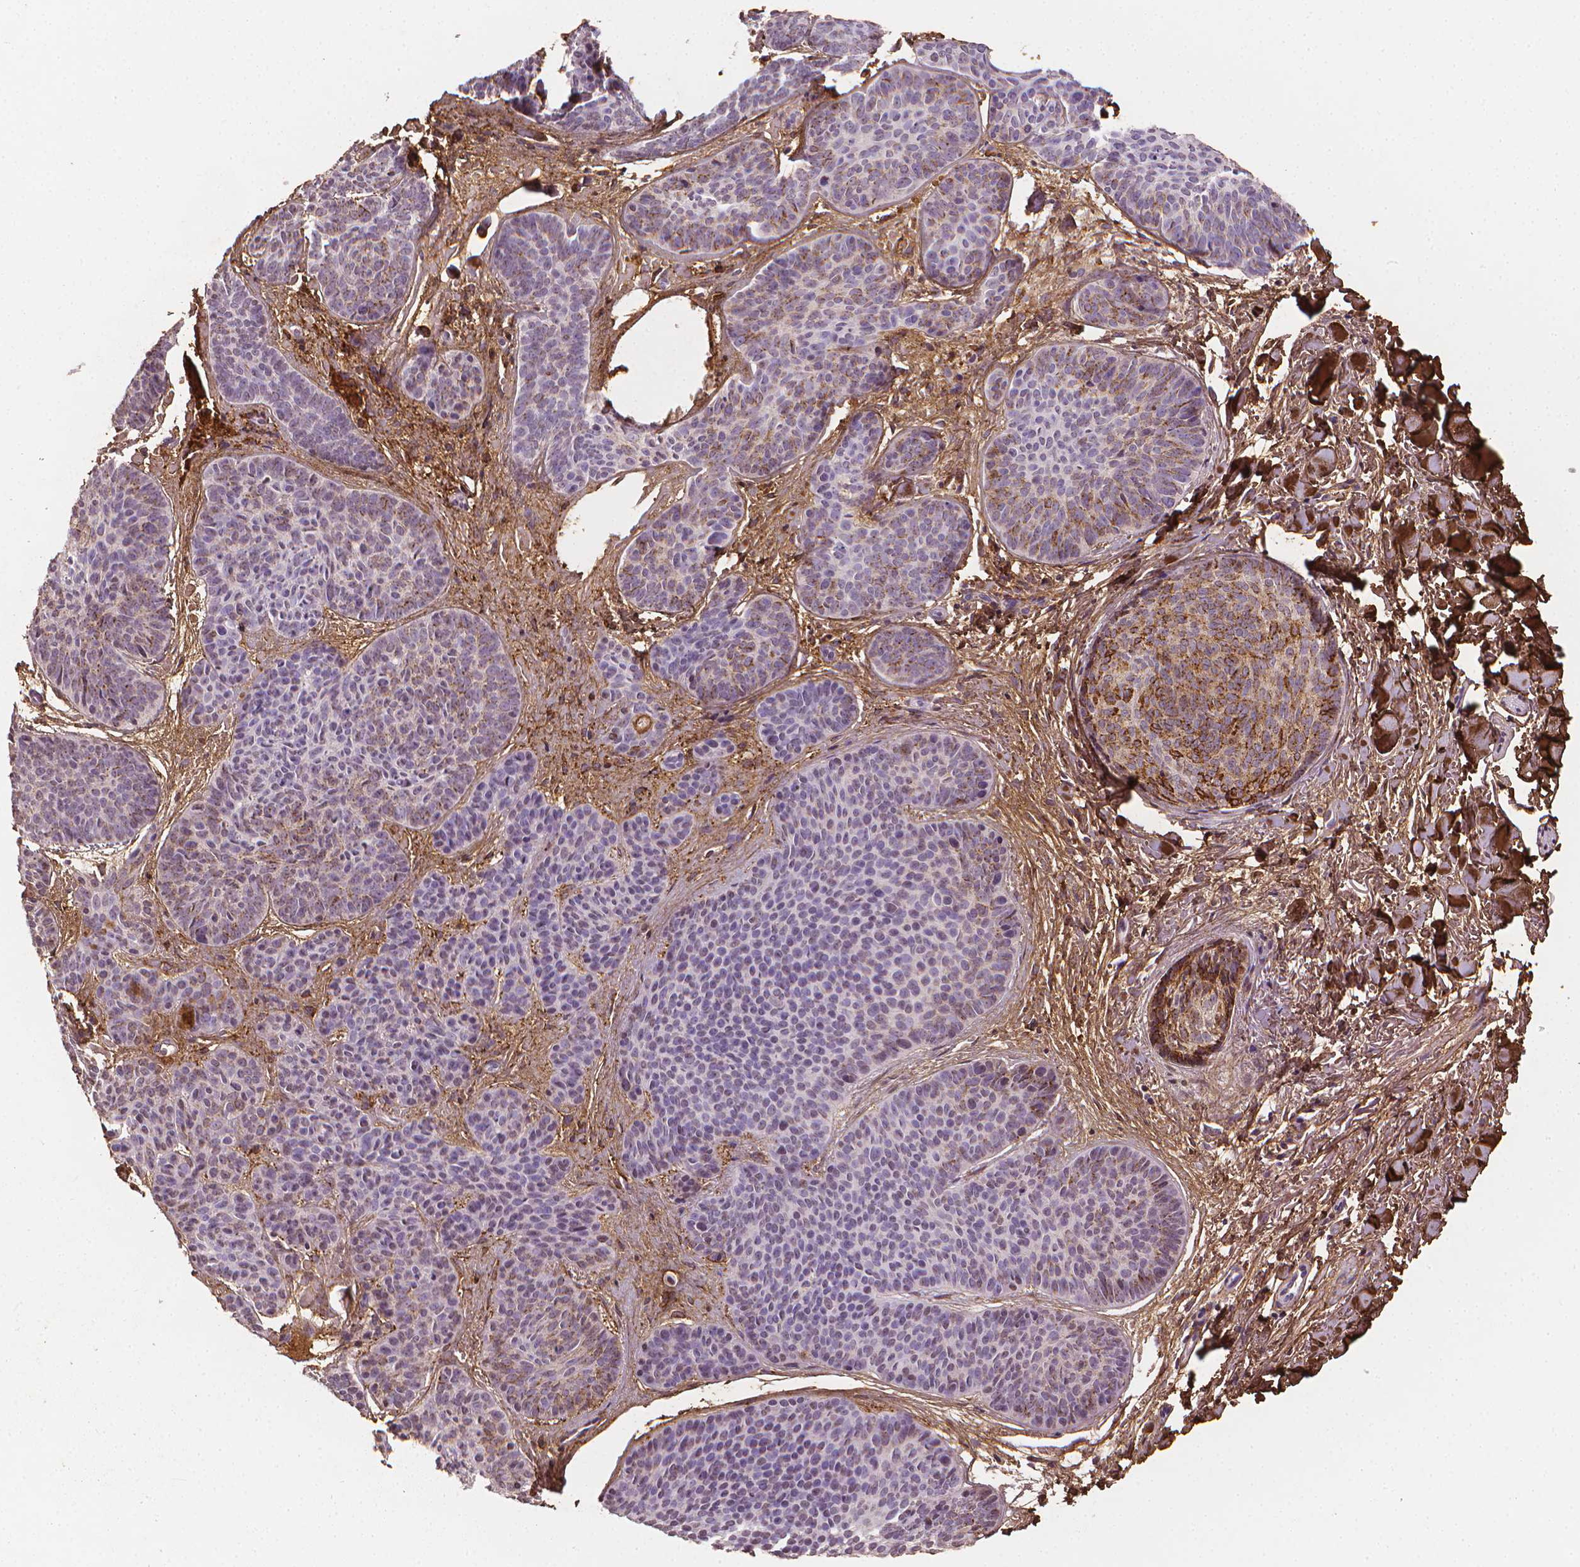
{"staining": {"intensity": "moderate", "quantity": "25%-75%", "location": "cytoplasmic/membranous"}, "tissue": "skin cancer", "cell_type": "Tumor cells", "image_type": "cancer", "snomed": [{"axis": "morphology", "description": "Basal cell carcinoma"}, {"axis": "topography", "description": "Skin"}], "caption": "Brown immunohistochemical staining in human skin basal cell carcinoma shows moderate cytoplasmic/membranous staining in about 25%-75% of tumor cells.", "gene": "DCN", "patient": {"sex": "female", "age": 82}}